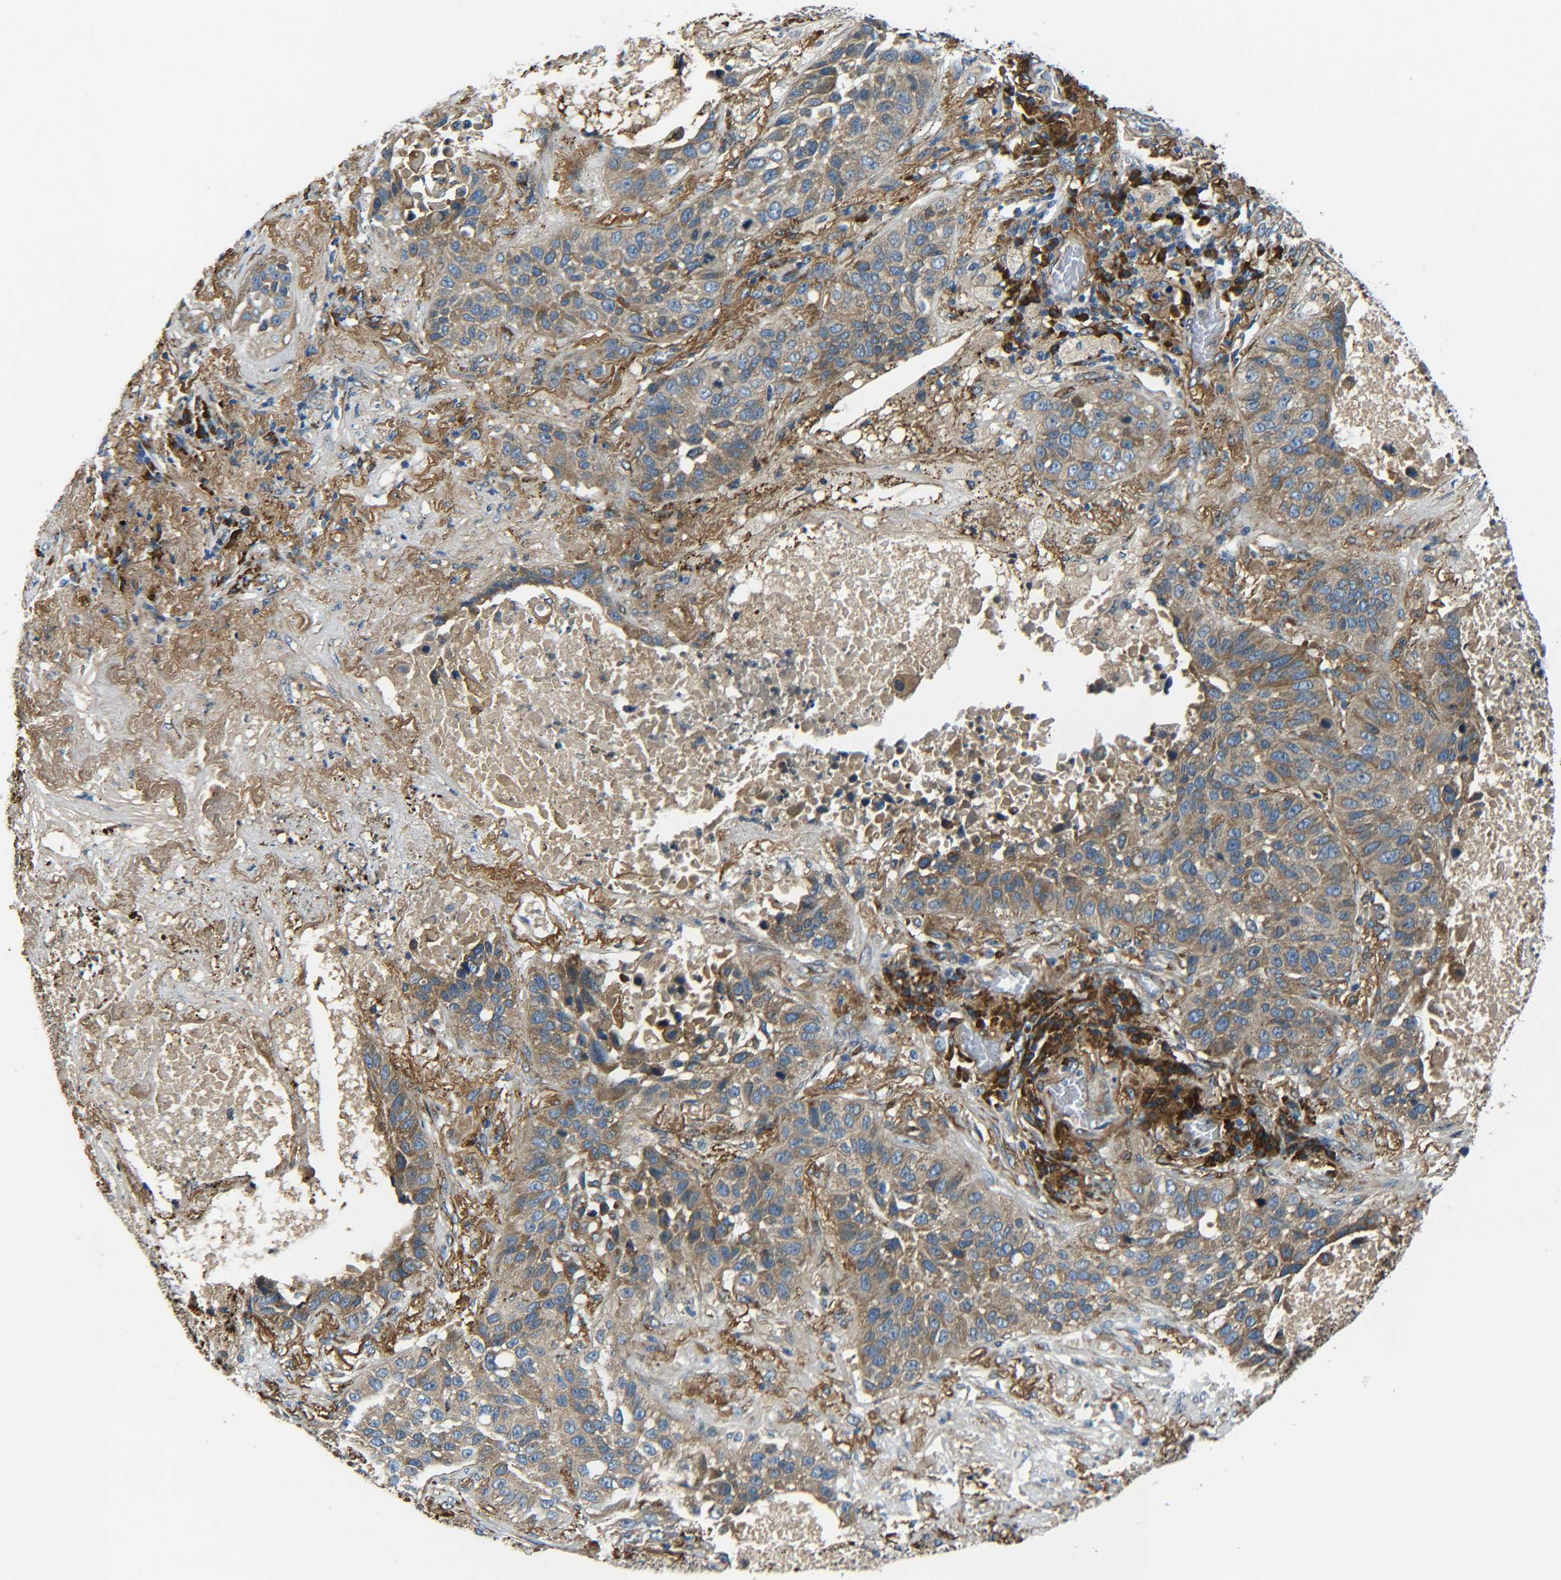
{"staining": {"intensity": "weak", "quantity": ">75%", "location": "cytoplasmic/membranous"}, "tissue": "lung cancer", "cell_type": "Tumor cells", "image_type": "cancer", "snomed": [{"axis": "morphology", "description": "Squamous cell carcinoma, NOS"}, {"axis": "topography", "description": "Lung"}], "caption": "An immunohistochemistry (IHC) photomicrograph of neoplastic tissue is shown. Protein staining in brown labels weak cytoplasmic/membranous positivity in lung cancer within tumor cells.", "gene": "PREB", "patient": {"sex": "male", "age": 57}}